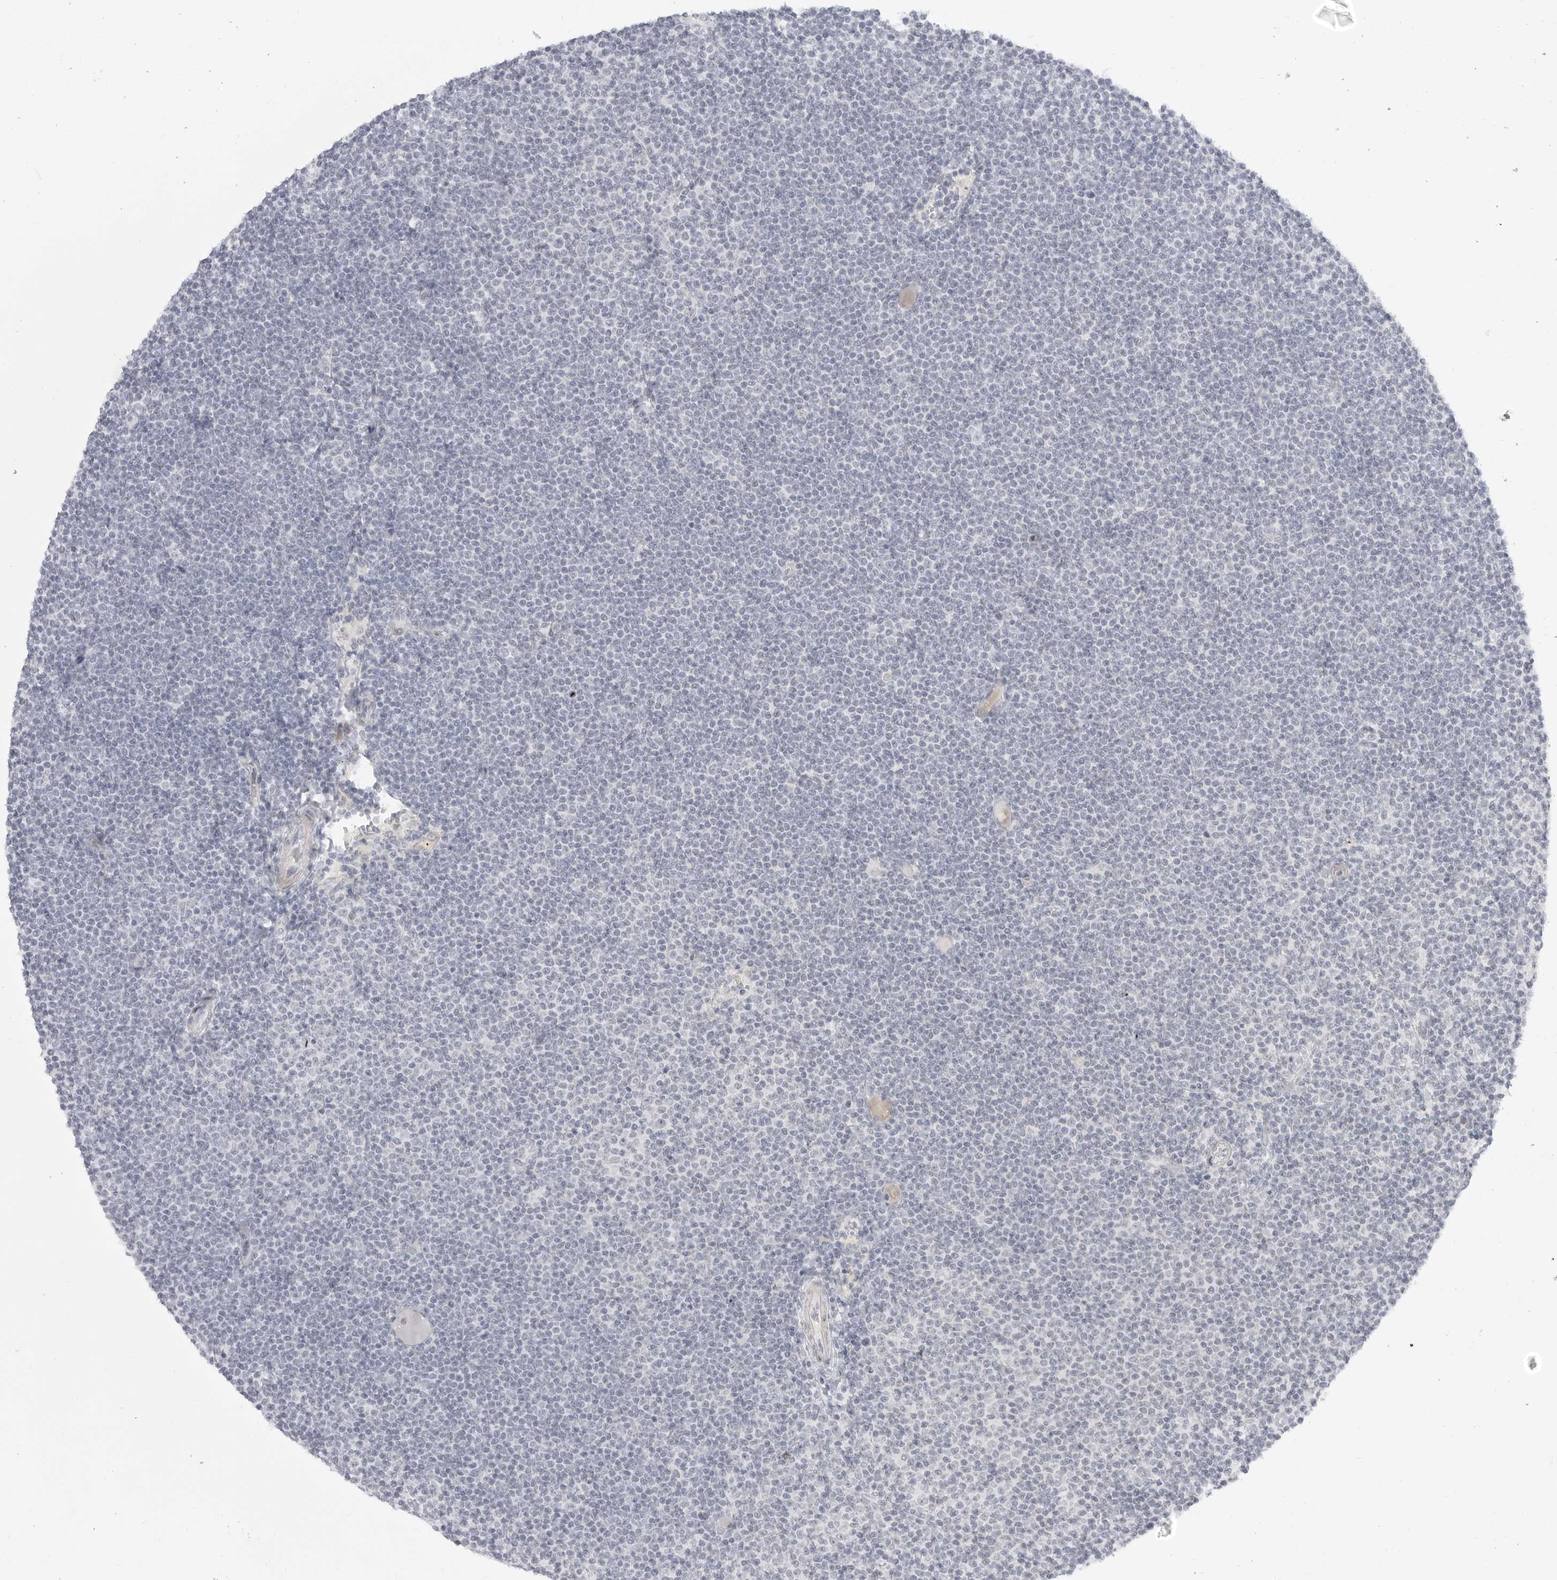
{"staining": {"intensity": "negative", "quantity": "none", "location": "none"}, "tissue": "lymphoma", "cell_type": "Tumor cells", "image_type": "cancer", "snomed": [{"axis": "morphology", "description": "Malignant lymphoma, non-Hodgkin's type, Low grade"}, {"axis": "topography", "description": "Lymph node"}], "caption": "Immunohistochemistry image of malignant lymphoma, non-Hodgkin's type (low-grade) stained for a protein (brown), which displays no expression in tumor cells.", "gene": "TCTN3", "patient": {"sex": "female", "age": 53}}